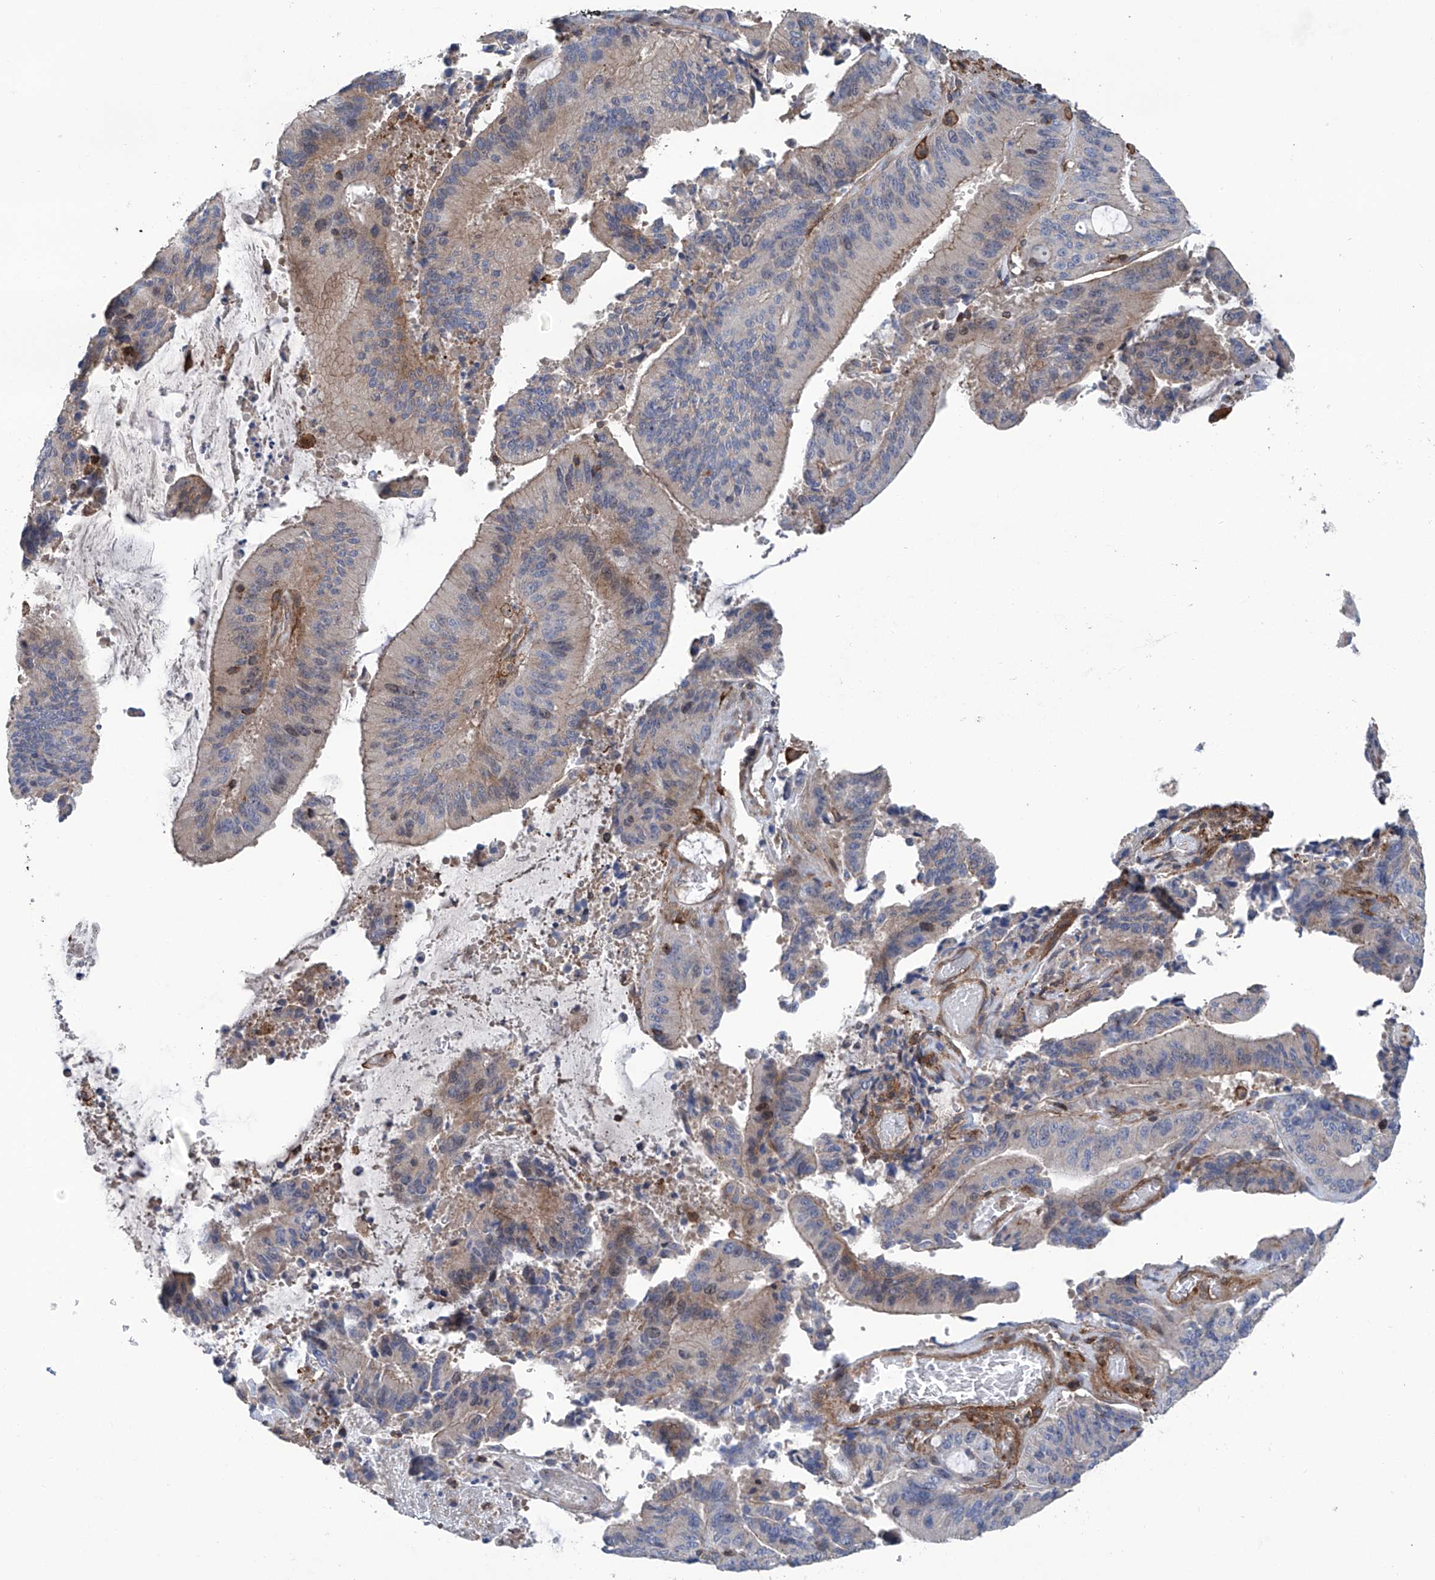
{"staining": {"intensity": "weak", "quantity": "<25%", "location": "cytoplasmic/membranous"}, "tissue": "liver cancer", "cell_type": "Tumor cells", "image_type": "cancer", "snomed": [{"axis": "morphology", "description": "Normal tissue, NOS"}, {"axis": "morphology", "description": "Cholangiocarcinoma"}, {"axis": "topography", "description": "Liver"}, {"axis": "topography", "description": "Peripheral nerve tissue"}], "caption": "There is no significant positivity in tumor cells of liver cholangiocarcinoma.", "gene": "SMAP1", "patient": {"sex": "female", "age": 73}}